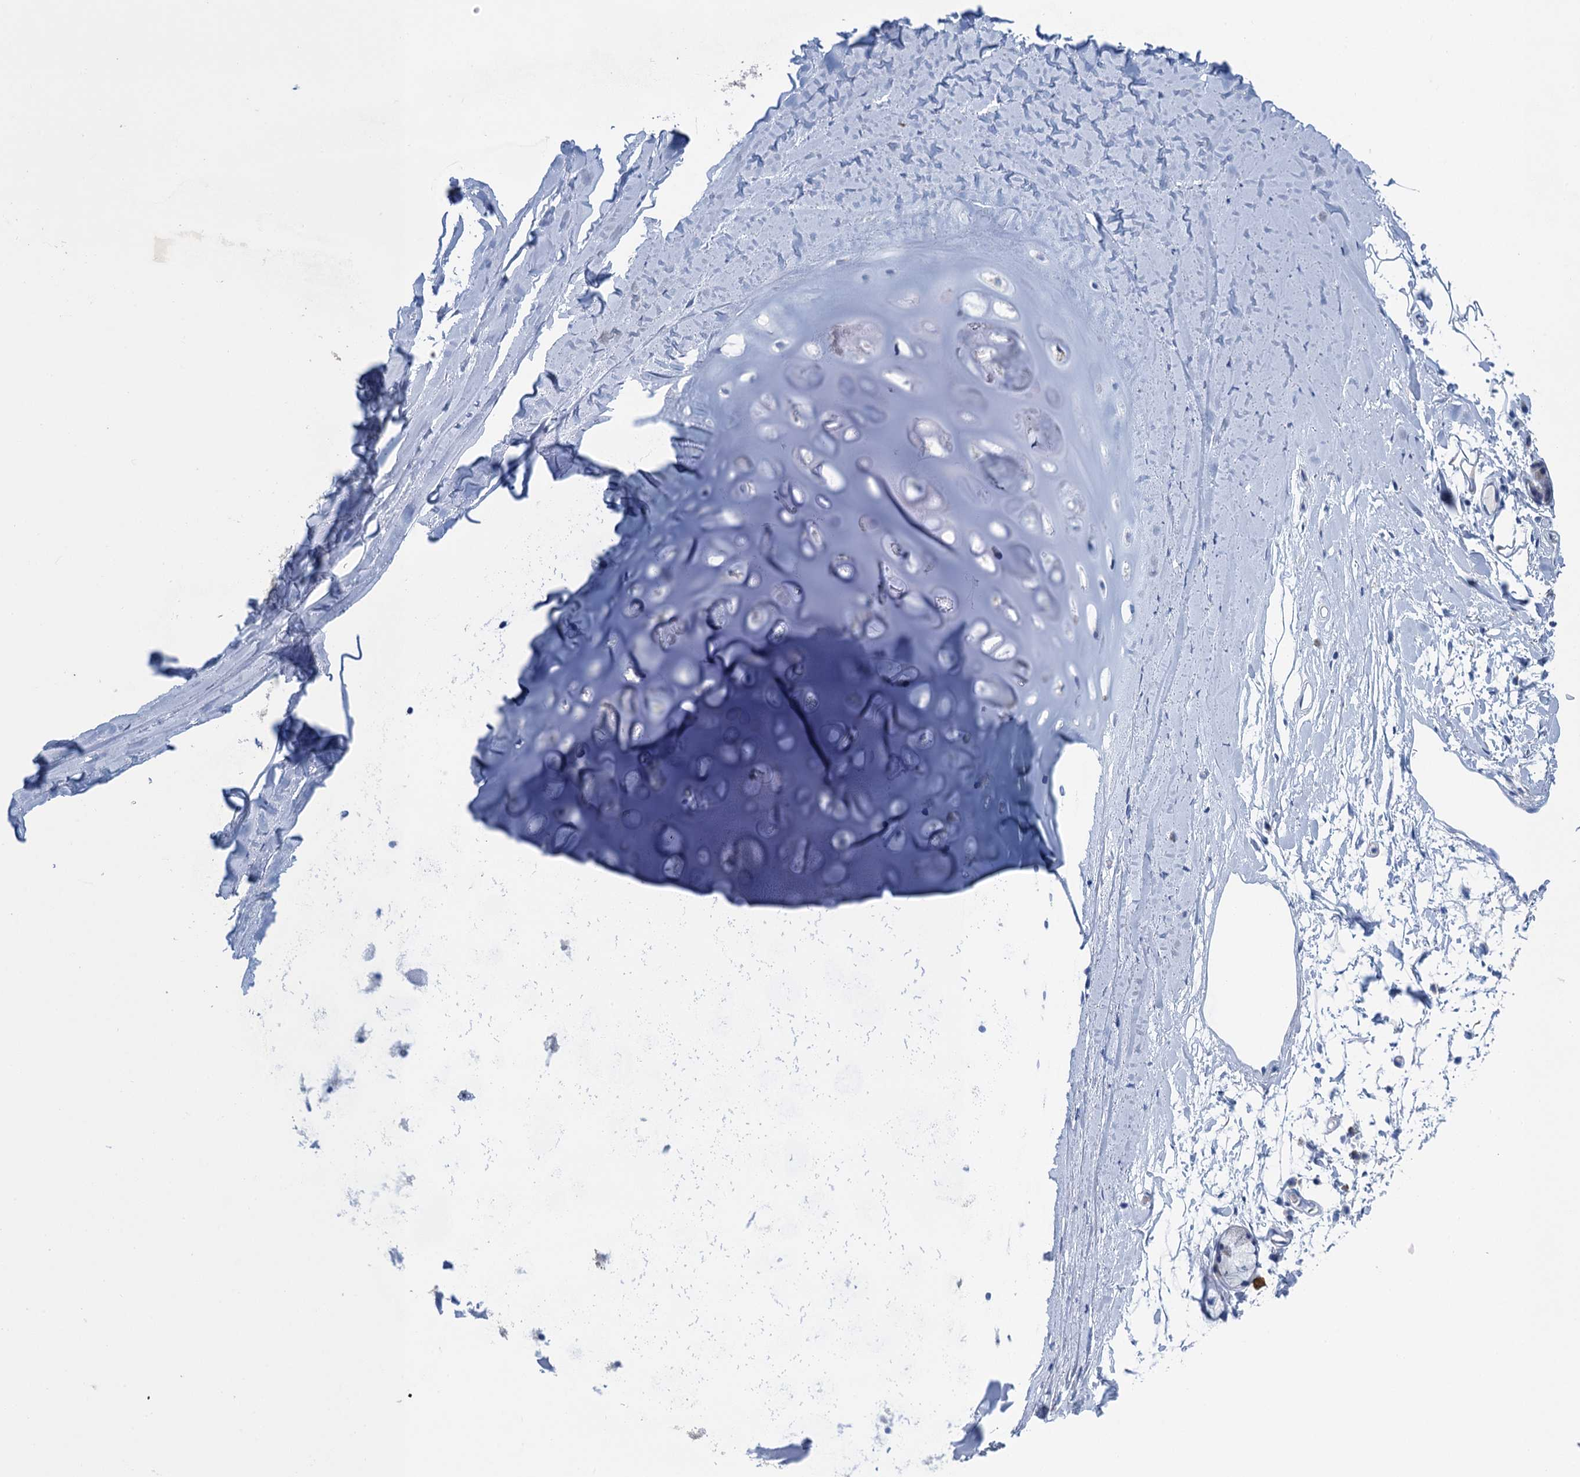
{"staining": {"intensity": "negative", "quantity": "none", "location": "none"}, "tissue": "adipose tissue", "cell_type": "Adipocytes", "image_type": "normal", "snomed": [{"axis": "morphology", "description": "Normal tissue, NOS"}, {"axis": "topography", "description": "Lymph node"}, {"axis": "topography", "description": "Bronchus"}], "caption": "Immunohistochemical staining of benign adipose tissue demonstrates no significant positivity in adipocytes.", "gene": "SCEL", "patient": {"sex": "male", "age": 63}}